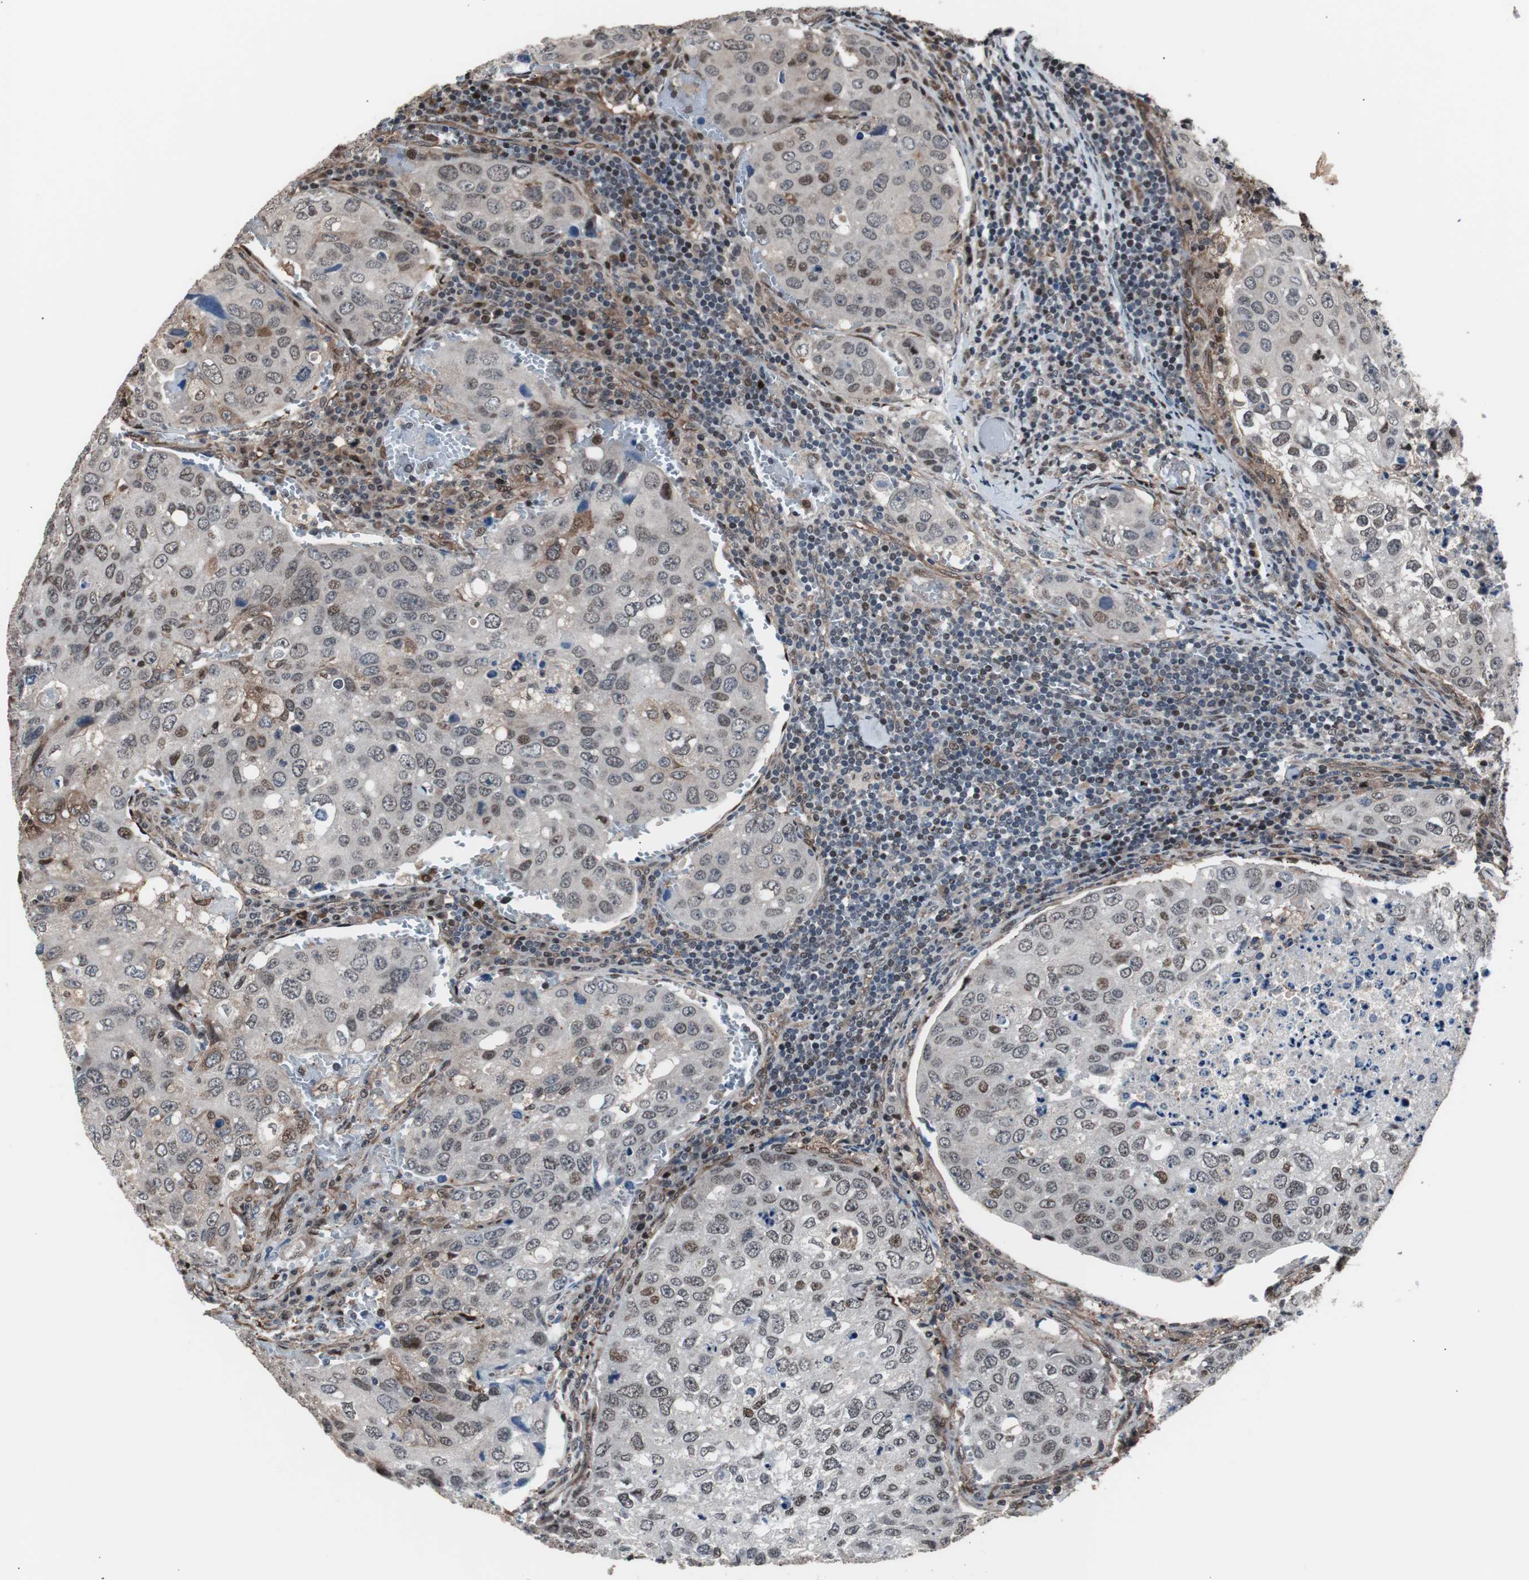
{"staining": {"intensity": "moderate", "quantity": "<25%", "location": "nuclear"}, "tissue": "urothelial cancer", "cell_type": "Tumor cells", "image_type": "cancer", "snomed": [{"axis": "morphology", "description": "Urothelial carcinoma, High grade"}, {"axis": "topography", "description": "Lymph node"}, {"axis": "topography", "description": "Urinary bladder"}], "caption": "A photomicrograph showing moderate nuclear staining in approximately <25% of tumor cells in high-grade urothelial carcinoma, as visualized by brown immunohistochemical staining.", "gene": "POGZ", "patient": {"sex": "male", "age": 51}}